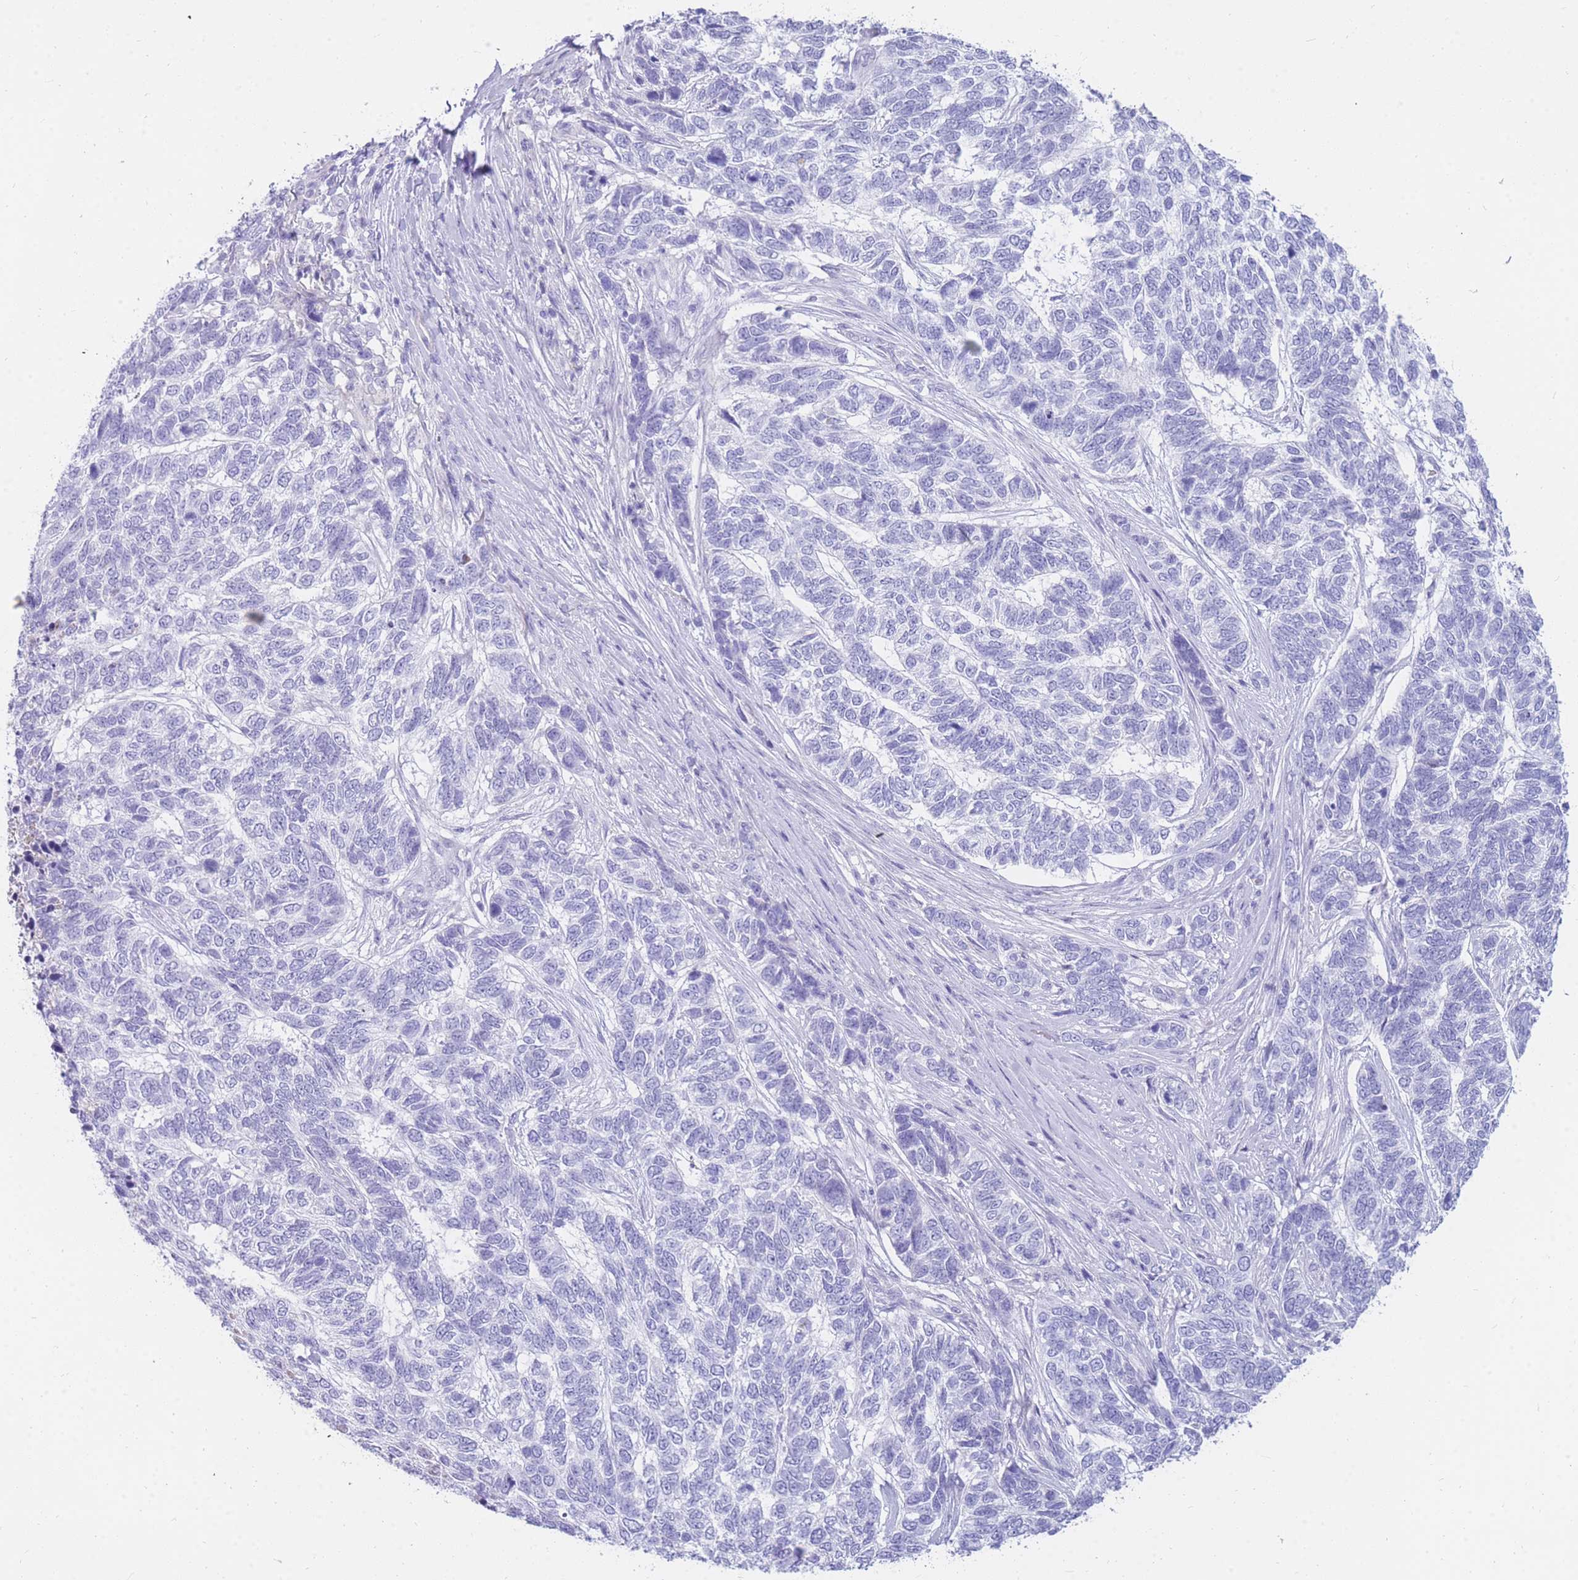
{"staining": {"intensity": "negative", "quantity": "none", "location": "none"}, "tissue": "skin cancer", "cell_type": "Tumor cells", "image_type": "cancer", "snomed": [{"axis": "morphology", "description": "Basal cell carcinoma"}, {"axis": "topography", "description": "Skin"}], "caption": "There is no significant staining in tumor cells of basal cell carcinoma (skin).", "gene": "NKX1-2", "patient": {"sex": "female", "age": 65}}